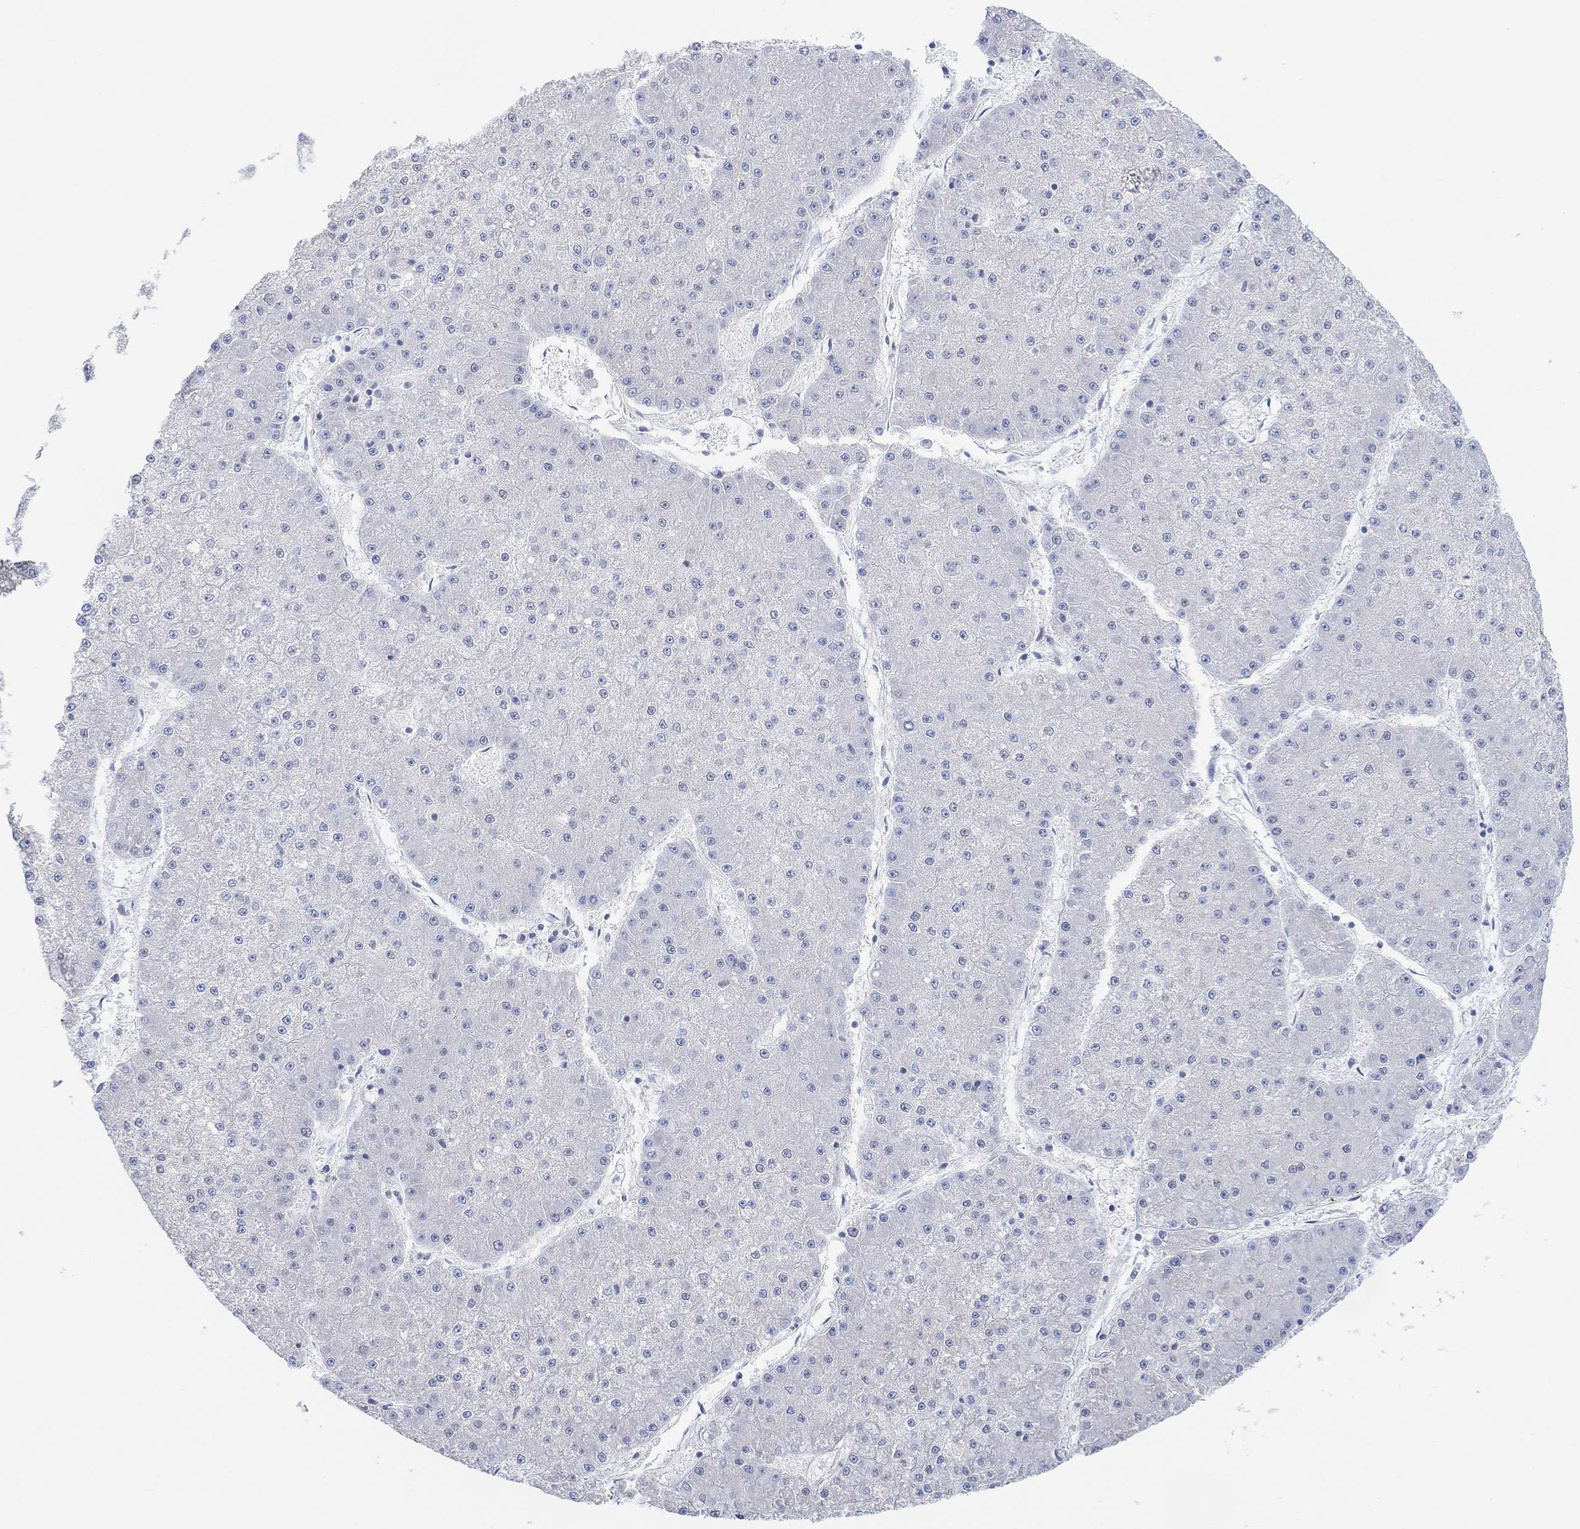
{"staining": {"intensity": "negative", "quantity": "none", "location": "none"}, "tissue": "liver cancer", "cell_type": "Tumor cells", "image_type": "cancer", "snomed": [{"axis": "morphology", "description": "Carcinoma, Hepatocellular, NOS"}, {"axis": "topography", "description": "Liver"}], "caption": "Photomicrograph shows no protein positivity in tumor cells of liver hepatocellular carcinoma tissue.", "gene": "MUC1", "patient": {"sex": "male", "age": 73}}